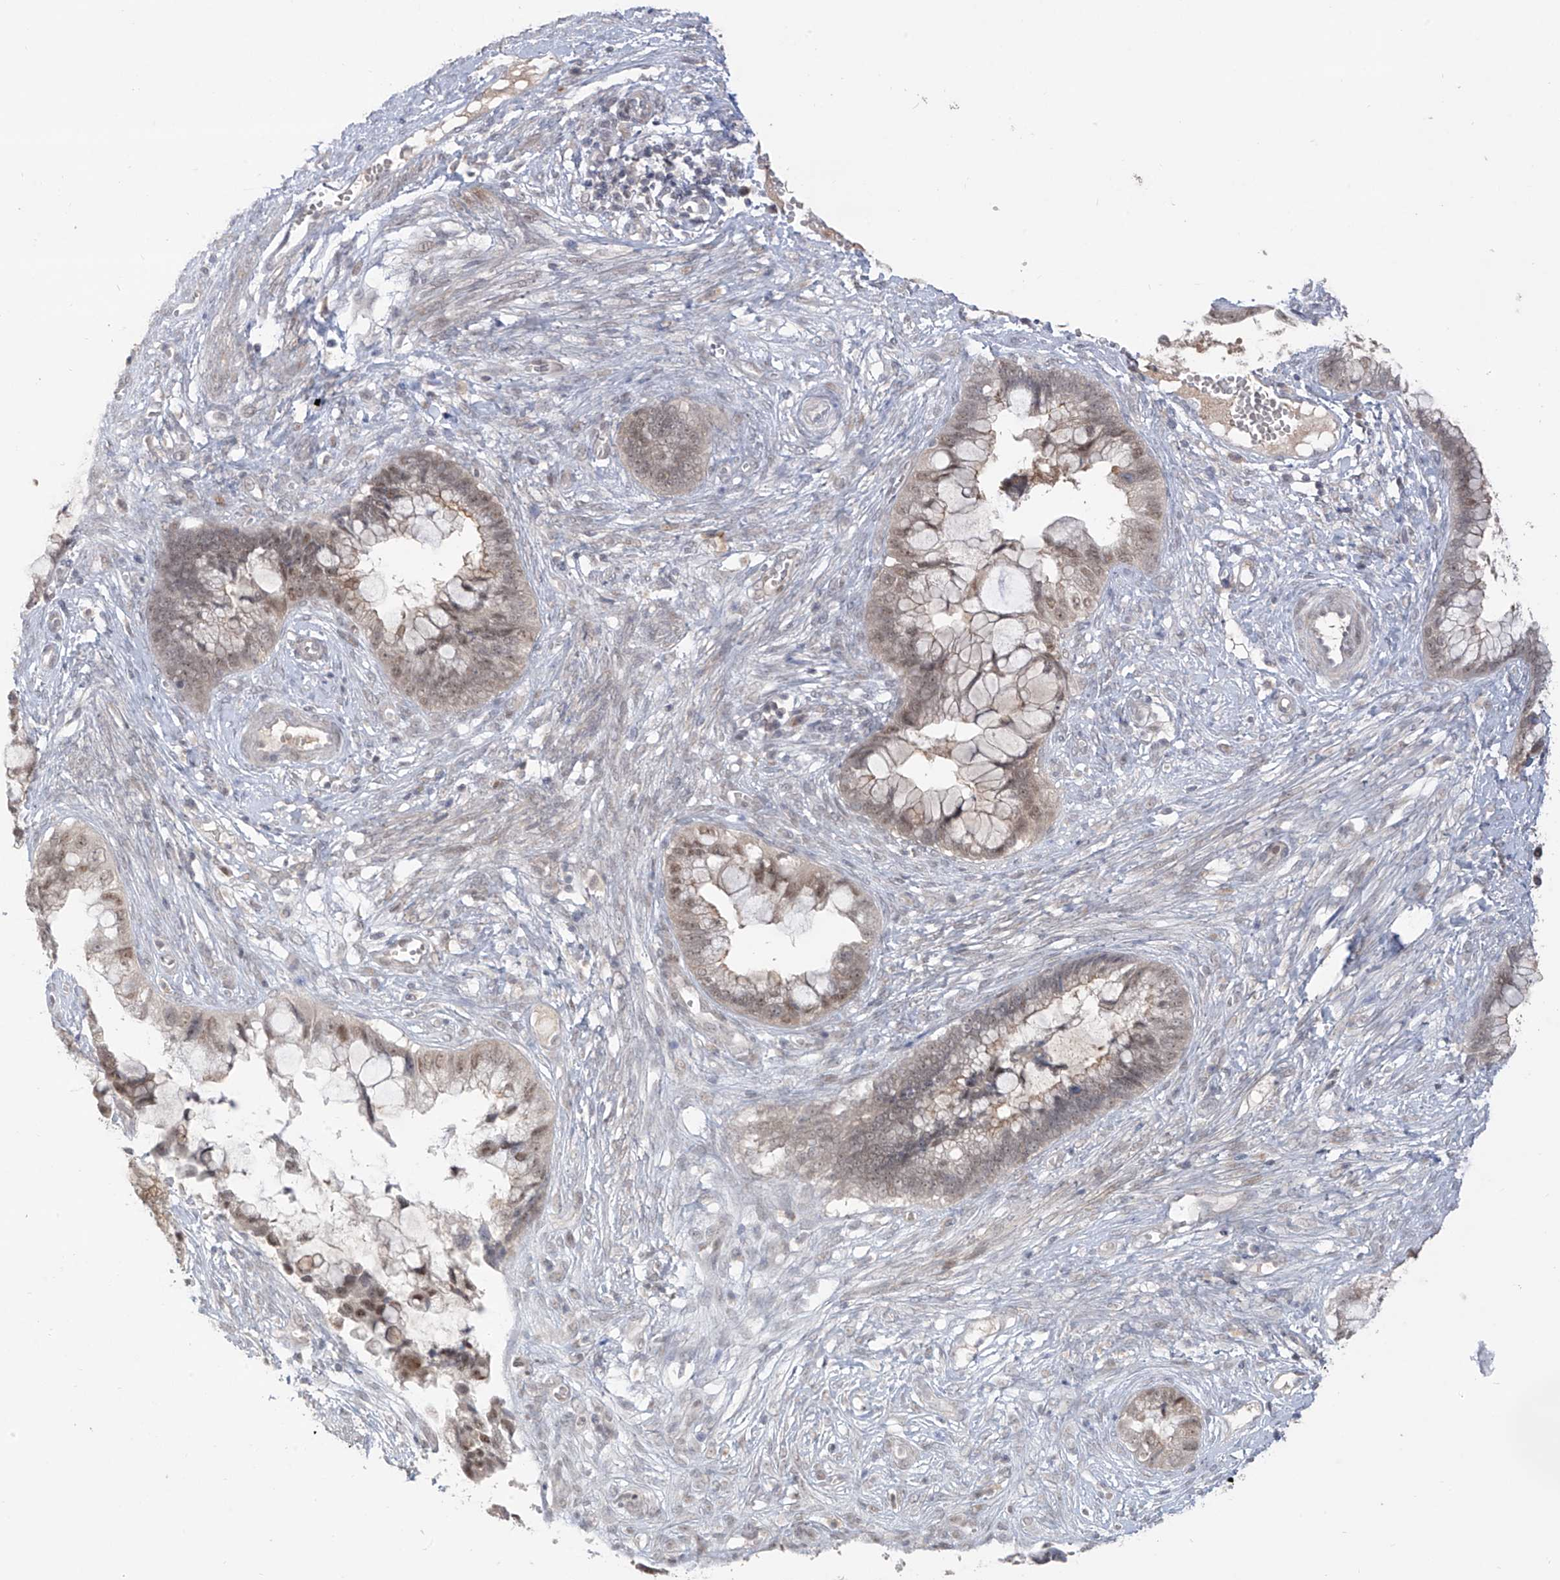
{"staining": {"intensity": "weak", "quantity": ">75%", "location": "nuclear"}, "tissue": "cervical cancer", "cell_type": "Tumor cells", "image_type": "cancer", "snomed": [{"axis": "morphology", "description": "Adenocarcinoma, NOS"}, {"axis": "topography", "description": "Cervix"}], "caption": "Immunohistochemistry staining of cervical cancer (adenocarcinoma), which demonstrates low levels of weak nuclear staining in about >75% of tumor cells indicating weak nuclear protein staining. The staining was performed using DAB (brown) for protein detection and nuclei were counterstained in hematoxylin (blue).", "gene": "OGT", "patient": {"sex": "female", "age": 44}}